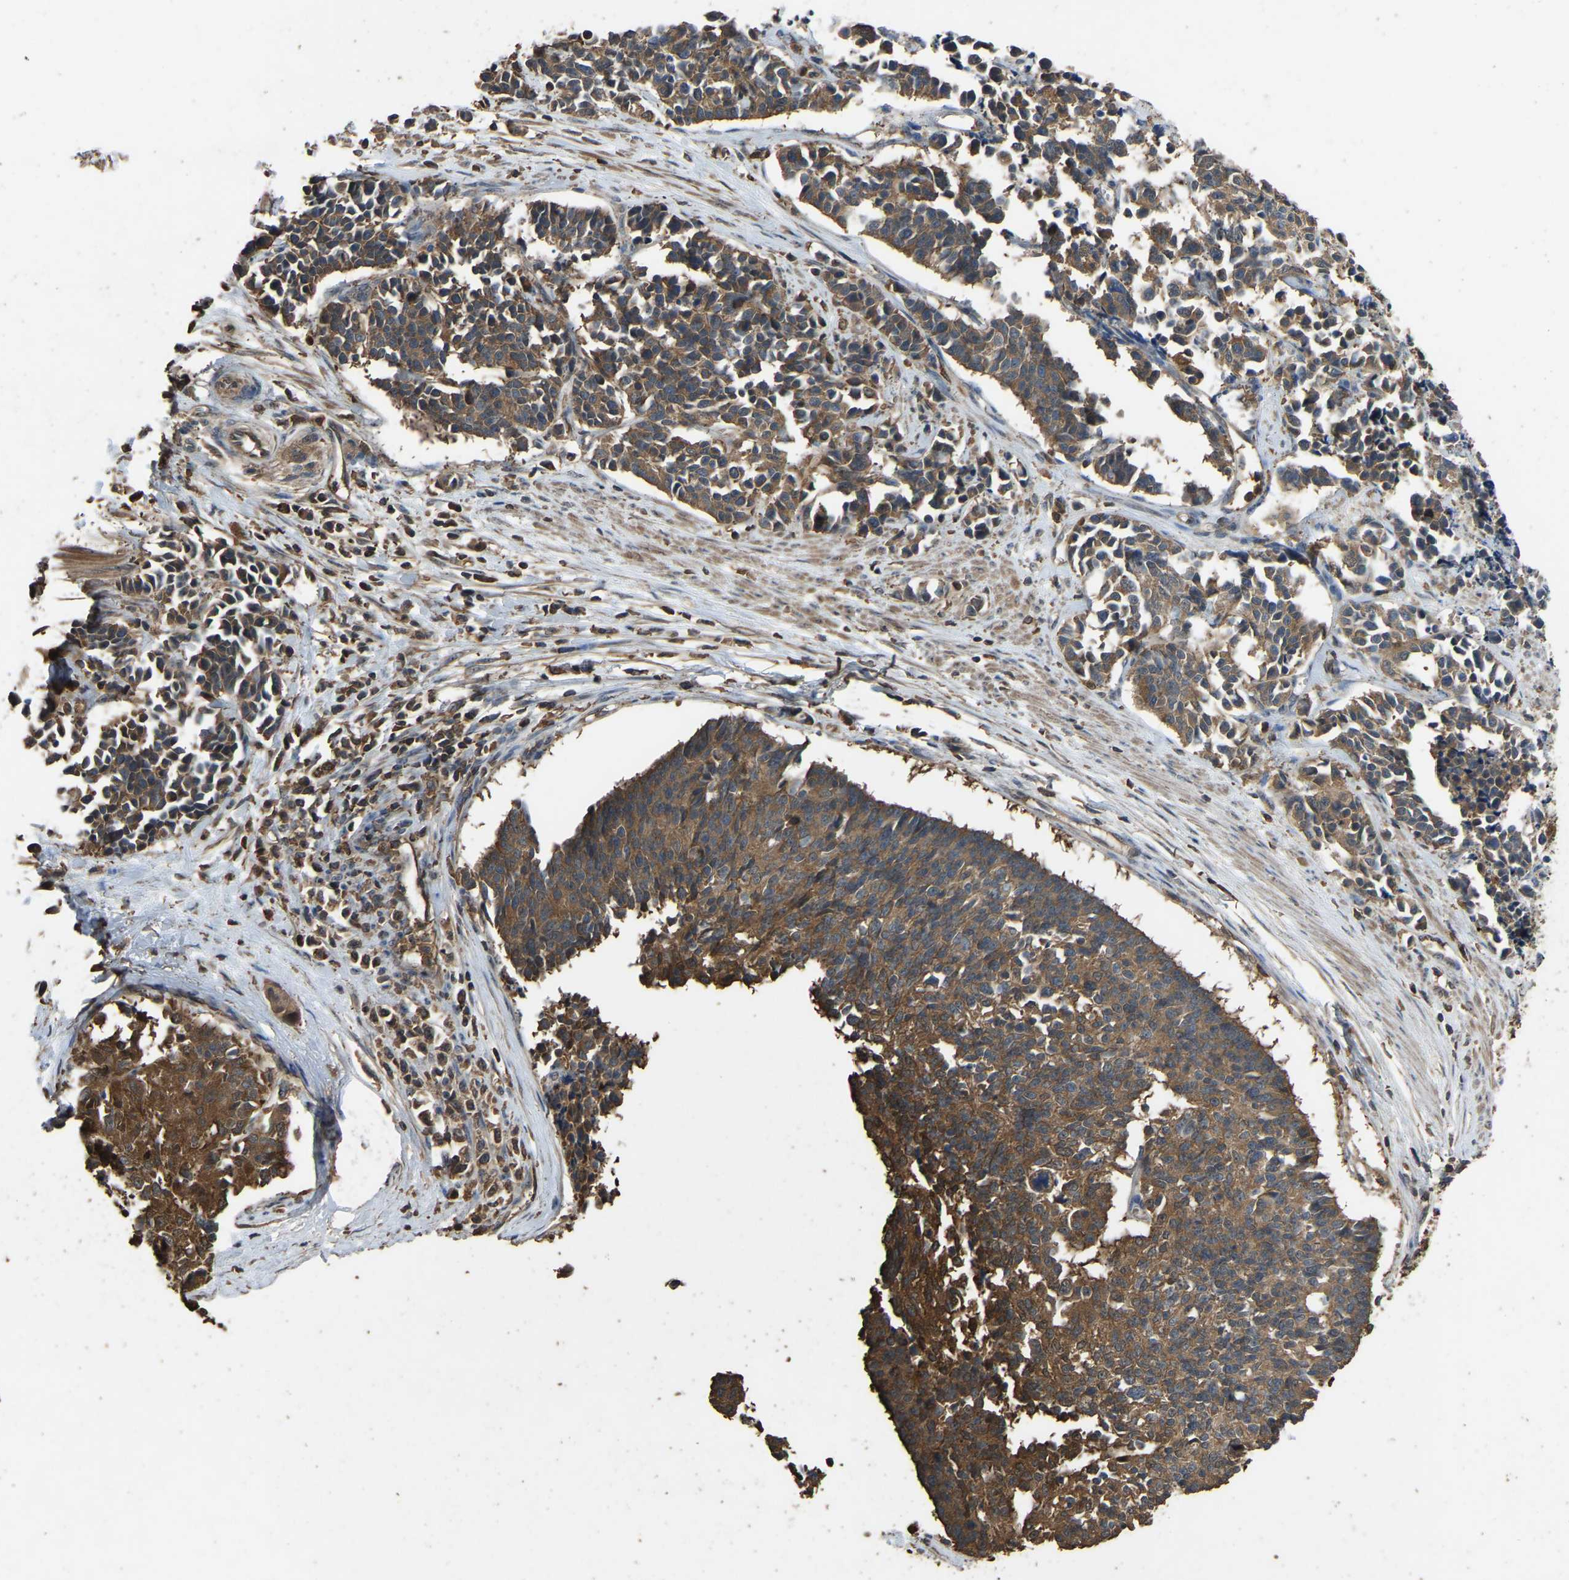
{"staining": {"intensity": "moderate", "quantity": ">75%", "location": "cytoplasmic/membranous"}, "tissue": "cervical cancer", "cell_type": "Tumor cells", "image_type": "cancer", "snomed": [{"axis": "morphology", "description": "Squamous cell carcinoma, NOS"}, {"axis": "topography", "description": "Cervix"}], "caption": "About >75% of tumor cells in squamous cell carcinoma (cervical) display moderate cytoplasmic/membranous protein staining as visualized by brown immunohistochemical staining.", "gene": "FHIT", "patient": {"sex": "female", "age": 35}}